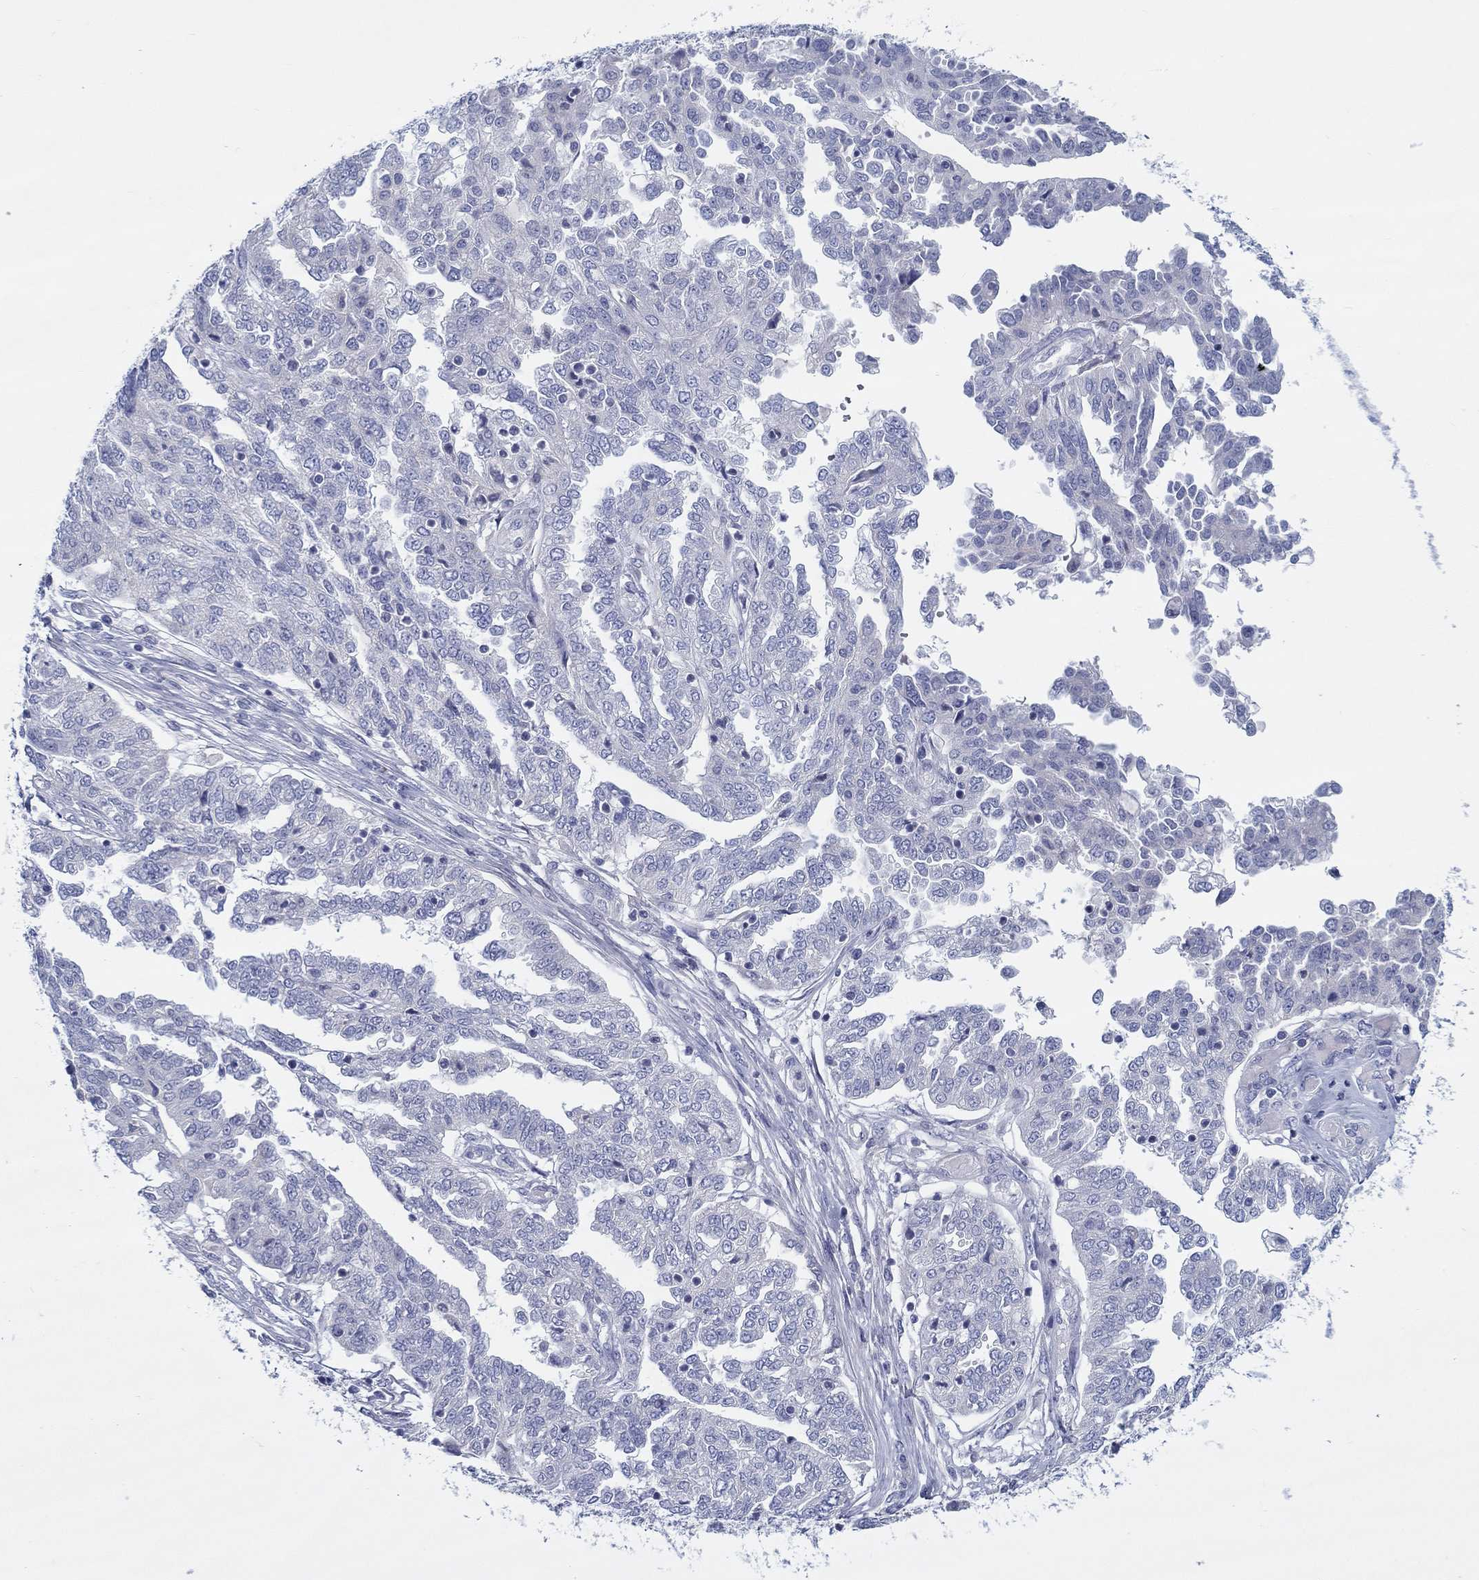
{"staining": {"intensity": "negative", "quantity": "none", "location": "none"}, "tissue": "ovarian cancer", "cell_type": "Tumor cells", "image_type": "cancer", "snomed": [{"axis": "morphology", "description": "Cystadenocarcinoma, serous, NOS"}, {"axis": "topography", "description": "Ovary"}], "caption": "The photomicrograph exhibits no significant staining in tumor cells of ovarian cancer. (DAB immunohistochemistry (IHC) with hematoxylin counter stain).", "gene": "HAPLN4", "patient": {"sex": "female", "age": 67}}